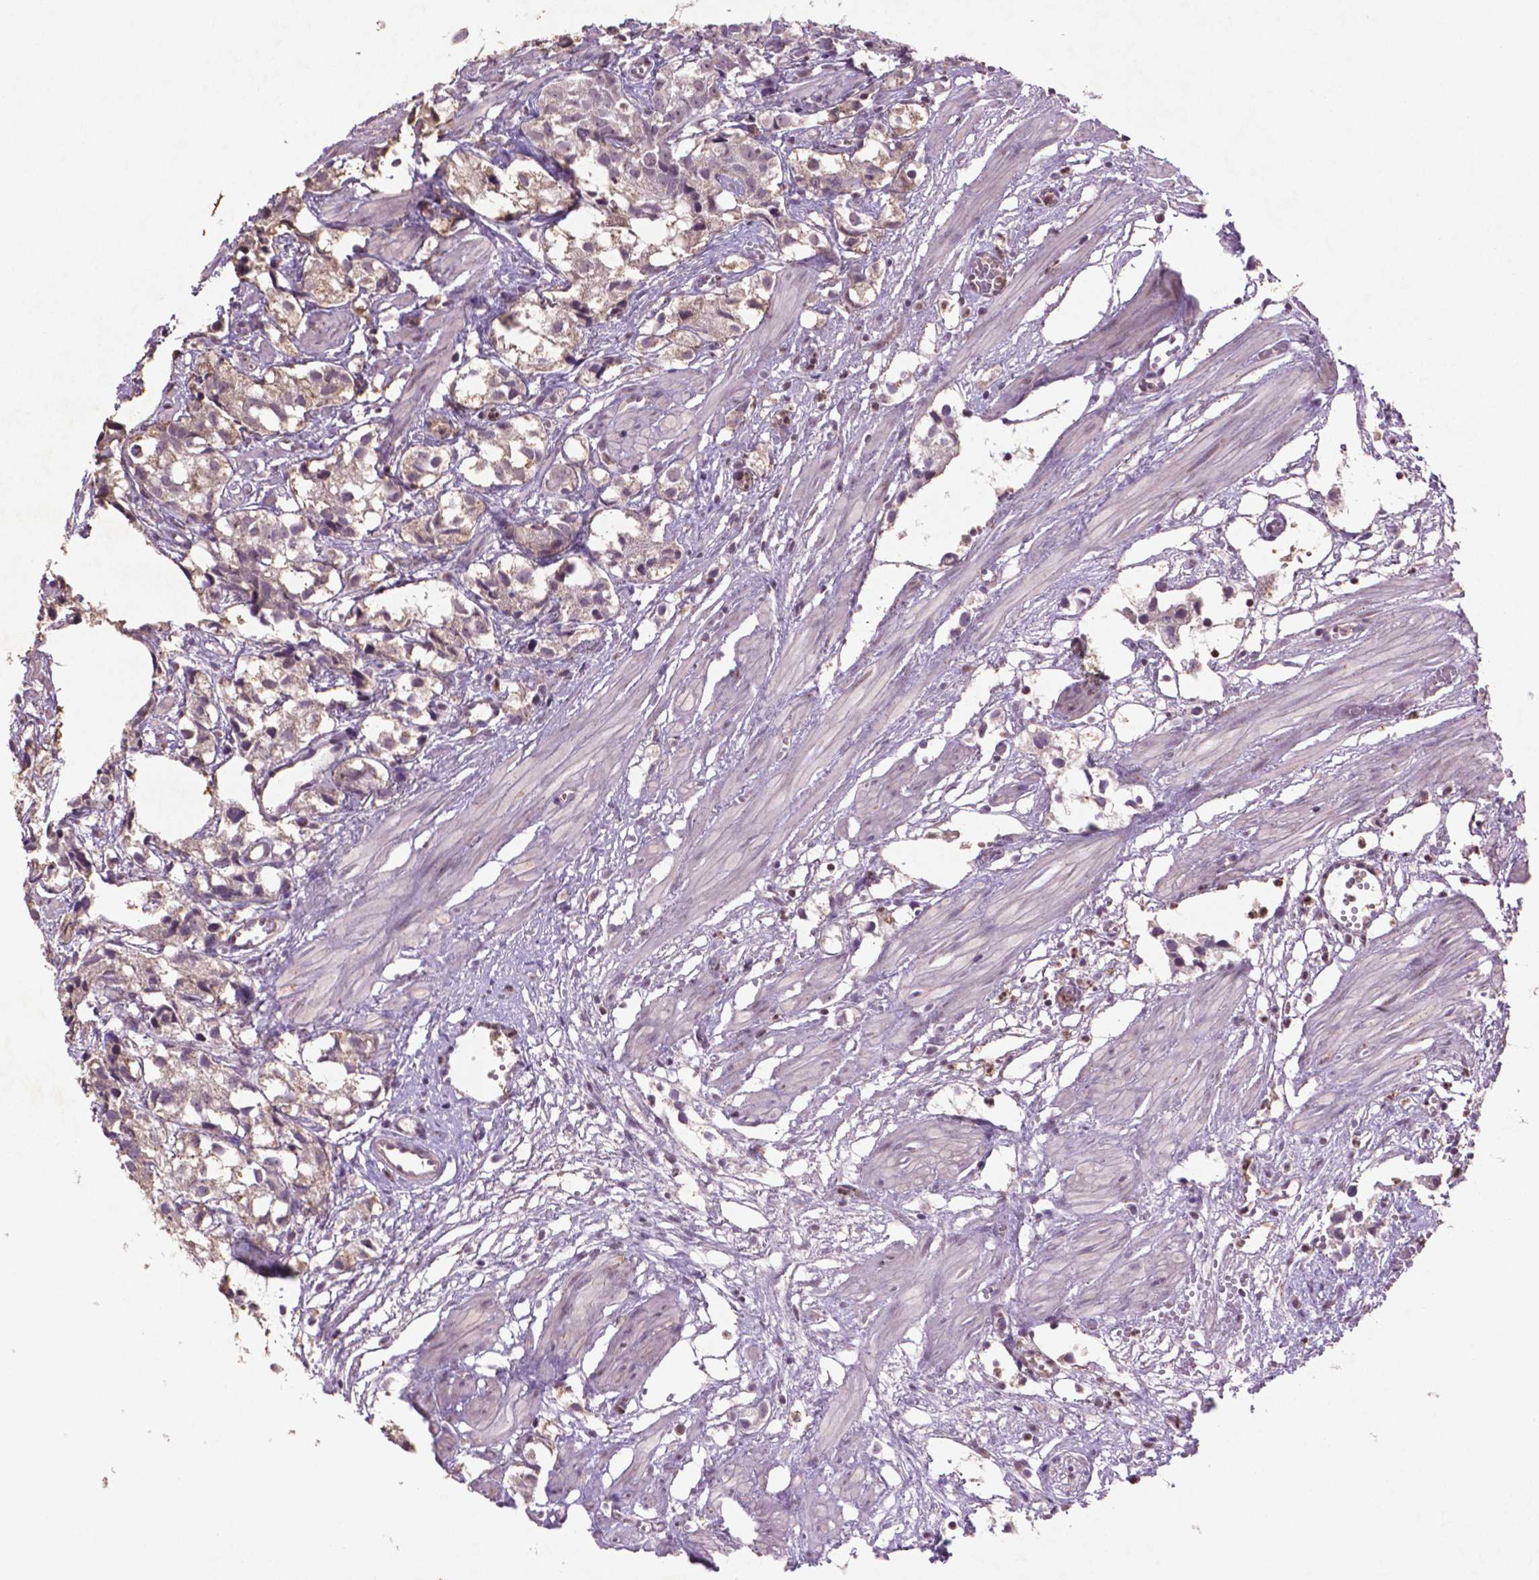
{"staining": {"intensity": "negative", "quantity": "none", "location": "none"}, "tissue": "prostate cancer", "cell_type": "Tumor cells", "image_type": "cancer", "snomed": [{"axis": "morphology", "description": "Adenocarcinoma, High grade"}, {"axis": "topography", "description": "Prostate"}], "caption": "Immunohistochemistry of human prostate cancer (high-grade adenocarcinoma) displays no expression in tumor cells.", "gene": "GLRX", "patient": {"sex": "male", "age": 68}}